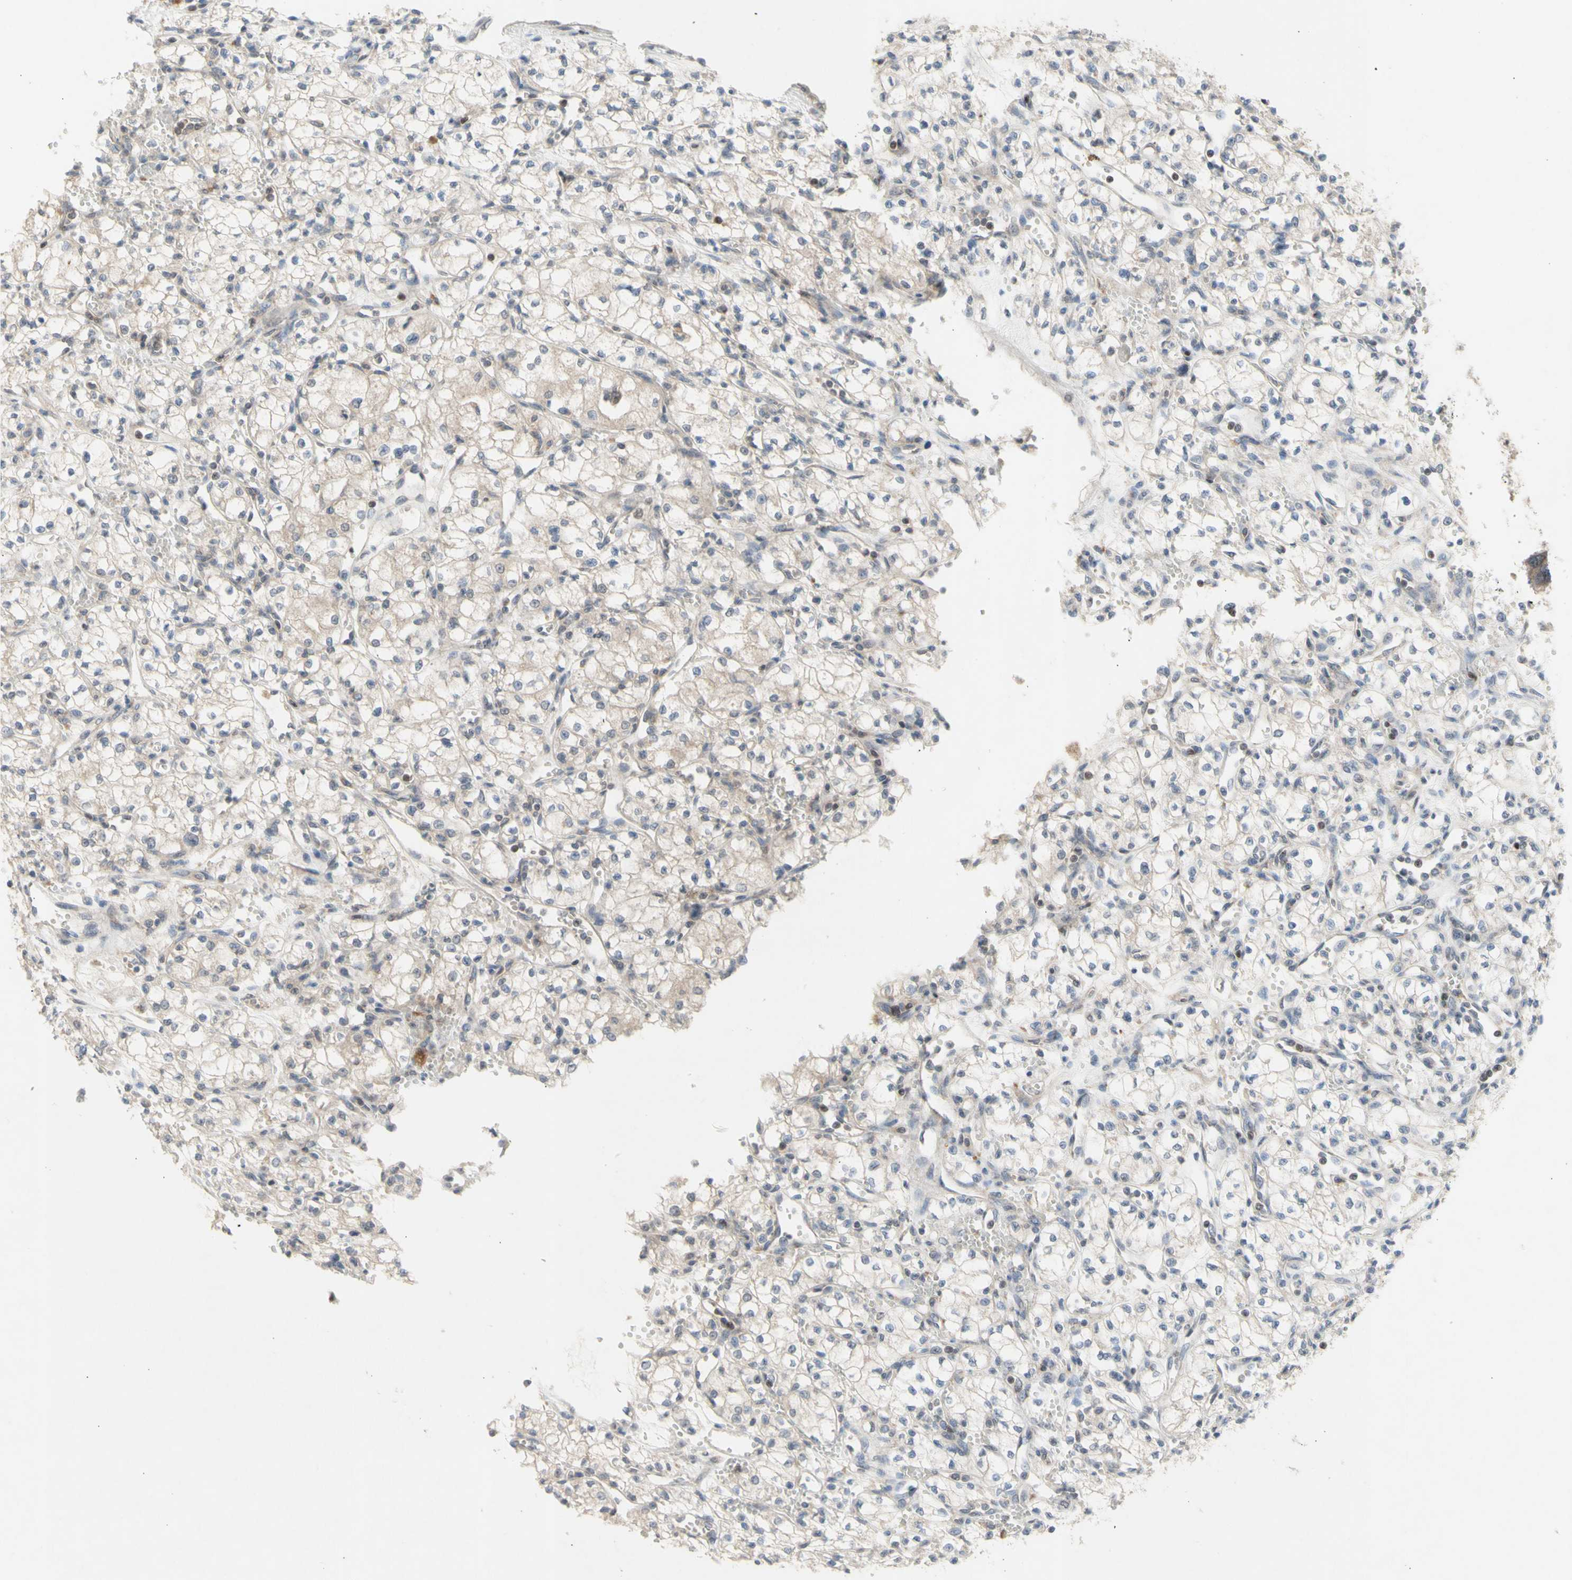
{"staining": {"intensity": "weak", "quantity": ">75%", "location": "cytoplasmic/membranous"}, "tissue": "renal cancer", "cell_type": "Tumor cells", "image_type": "cancer", "snomed": [{"axis": "morphology", "description": "Normal tissue, NOS"}, {"axis": "morphology", "description": "Adenocarcinoma, NOS"}, {"axis": "topography", "description": "Kidney"}], "caption": "Immunohistochemical staining of renal cancer exhibits low levels of weak cytoplasmic/membranous positivity in about >75% of tumor cells.", "gene": "NLRP1", "patient": {"sex": "male", "age": 59}}